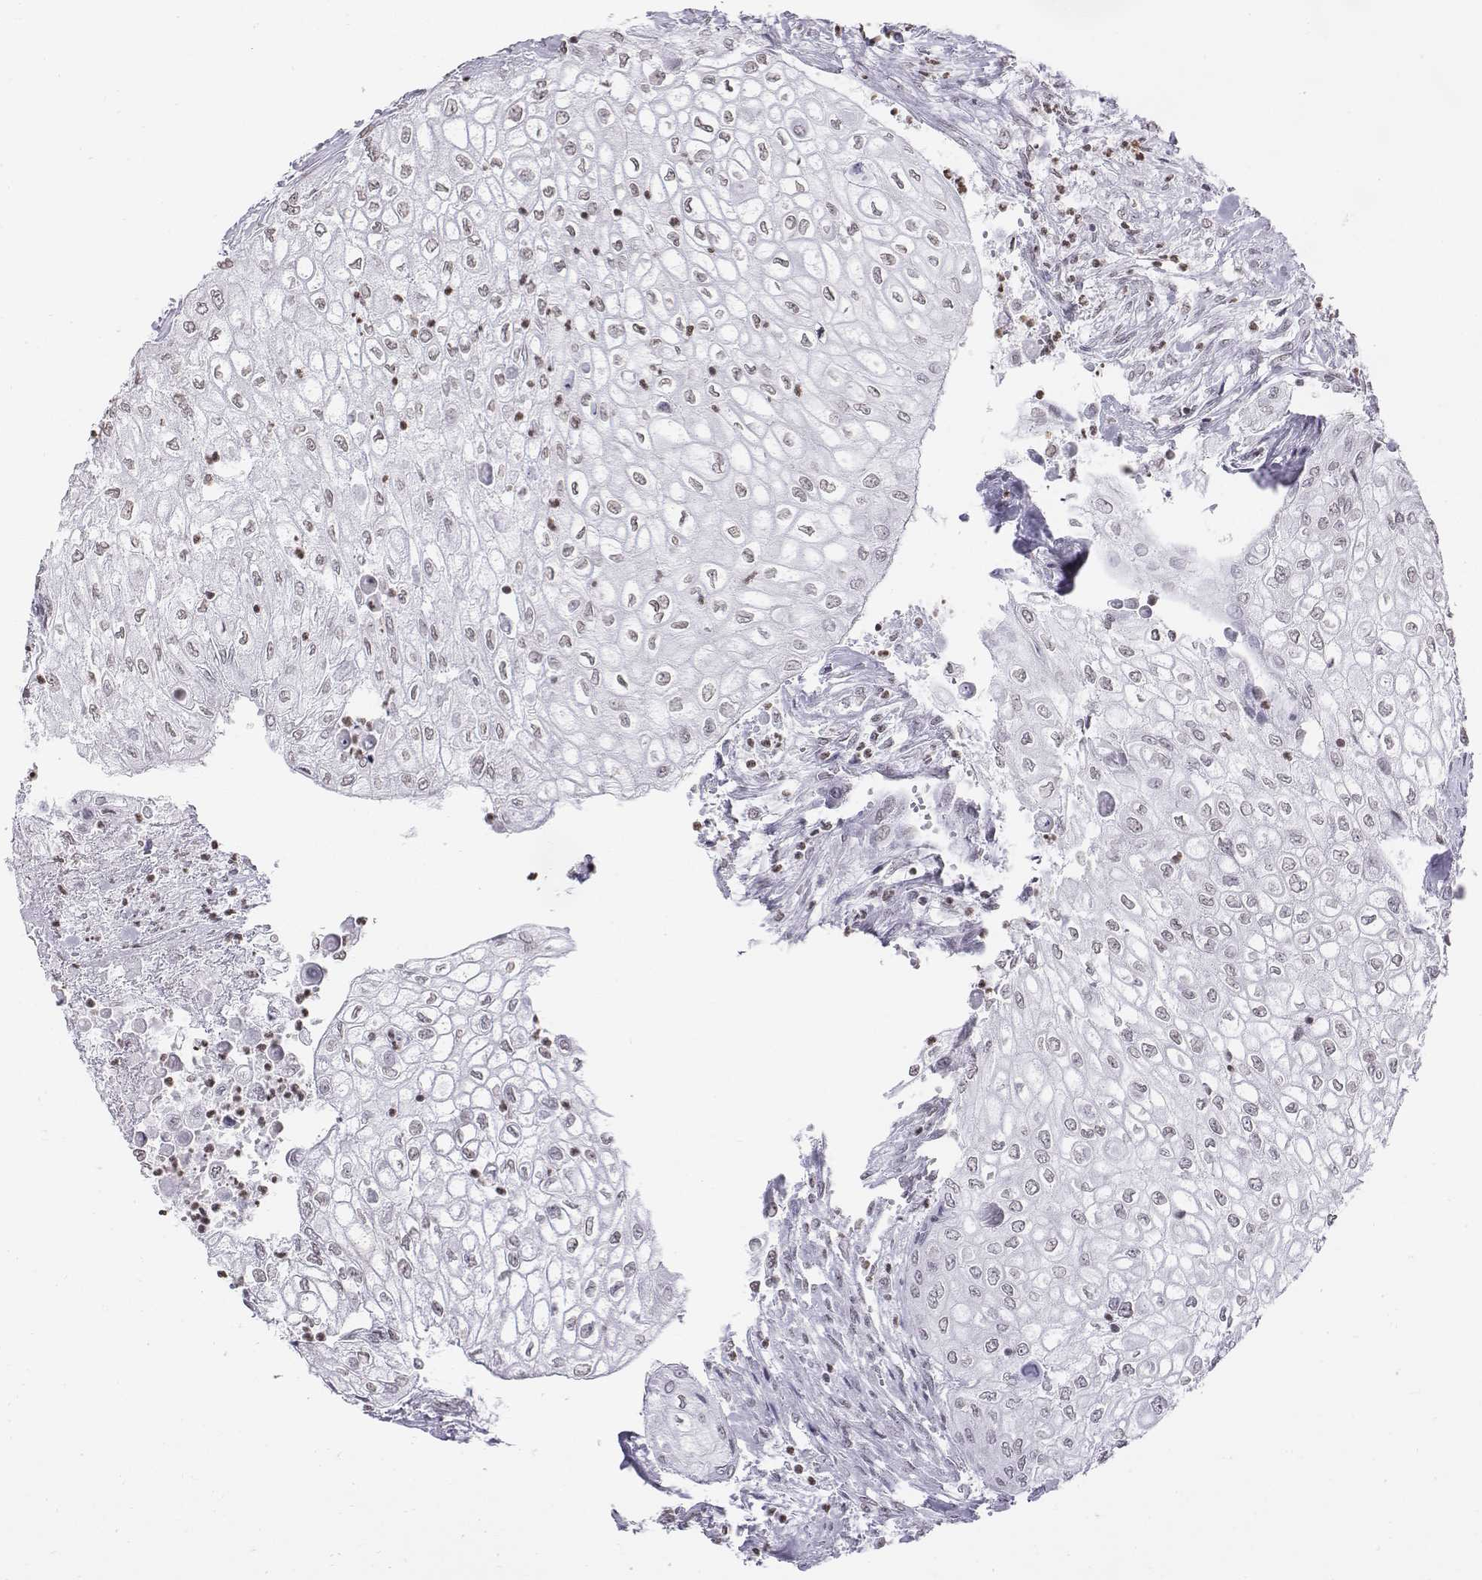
{"staining": {"intensity": "negative", "quantity": "none", "location": "none"}, "tissue": "urothelial cancer", "cell_type": "Tumor cells", "image_type": "cancer", "snomed": [{"axis": "morphology", "description": "Urothelial carcinoma, High grade"}, {"axis": "topography", "description": "Urinary bladder"}], "caption": "Protein analysis of urothelial cancer displays no significant staining in tumor cells. (Stains: DAB (3,3'-diaminobenzidine) immunohistochemistry with hematoxylin counter stain, Microscopy: brightfield microscopy at high magnification).", "gene": "BARHL1", "patient": {"sex": "male", "age": 62}}